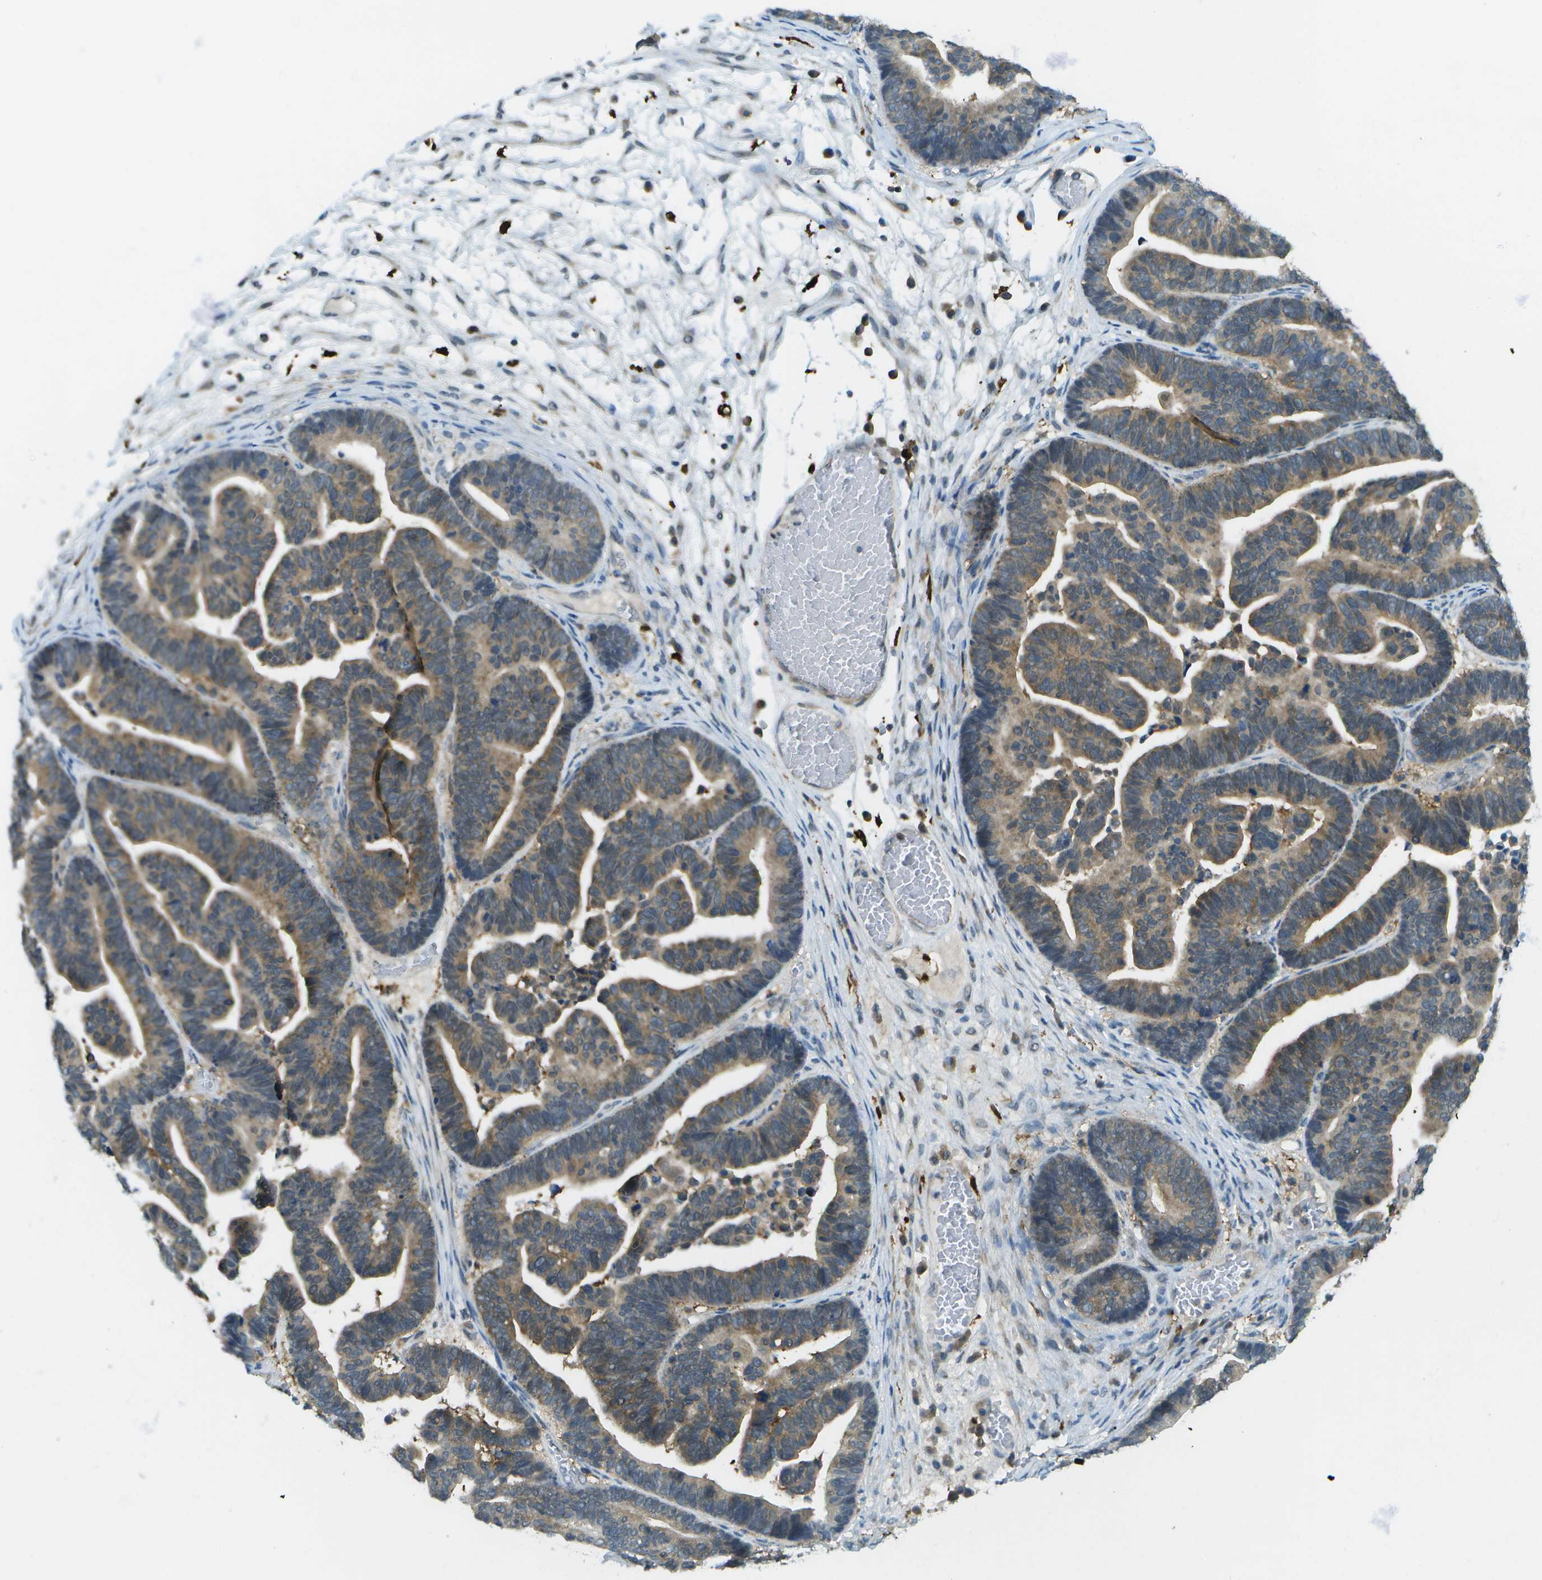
{"staining": {"intensity": "moderate", "quantity": ">75%", "location": "cytoplasmic/membranous"}, "tissue": "ovarian cancer", "cell_type": "Tumor cells", "image_type": "cancer", "snomed": [{"axis": "morphology", "description": "Cystadenocarcinoma, serous, NOS"}, {"axis": "topography", "description": "Ovary"}], "caption": "This photomicrograph reveals immunohistochemistry (IHC) staining of serous cystadenocarcinoma (ovarian), with medium moderate cytoplasmic/membranous expression in approximately >75% of tumor cells.", "gene": "CDH23", "patient": {"sex": "female", "age": 56}}